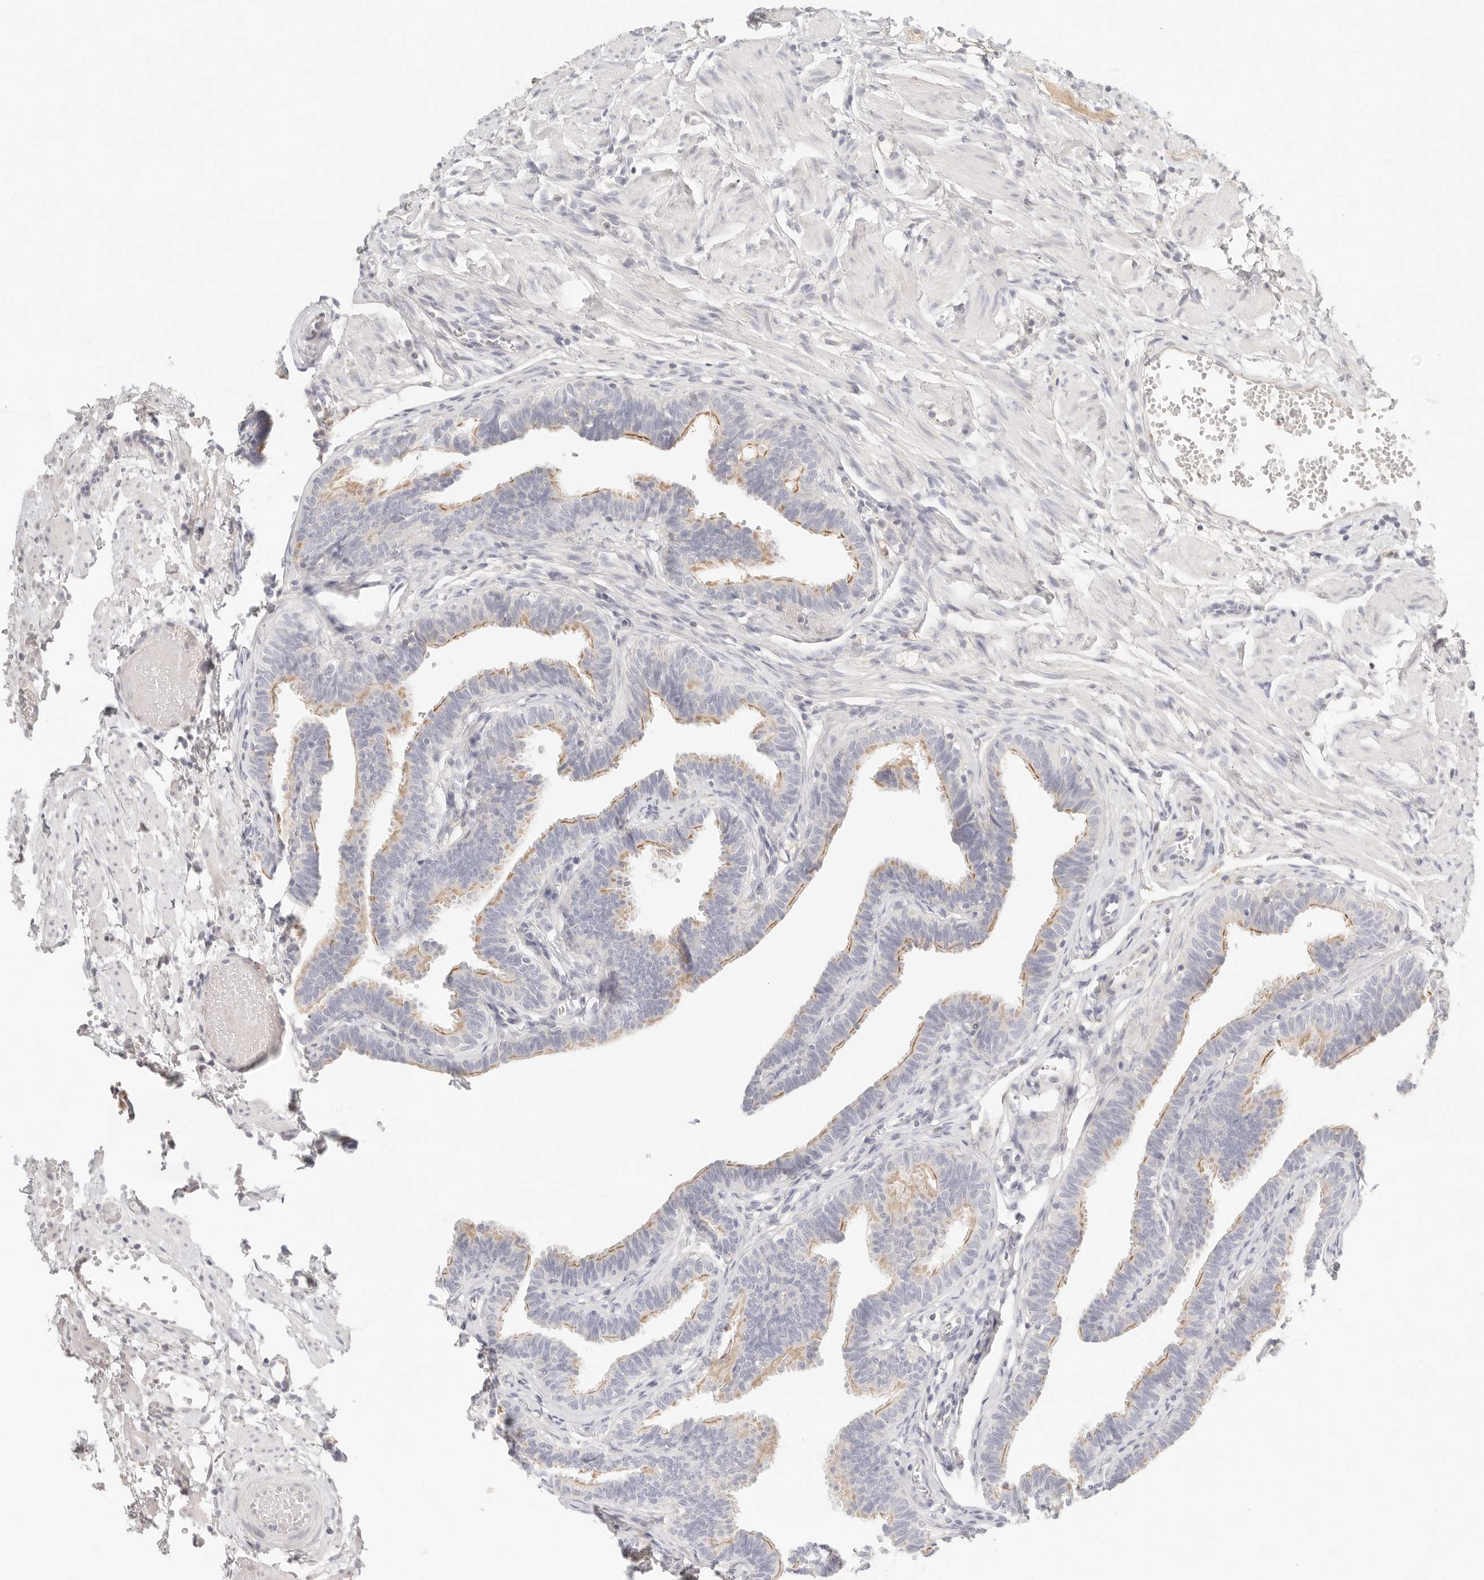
{"staining": {"intensity": "moderate", "quantity": "25%-75%", "location": "cytoplasmic/membranous"}, "tissue": "fallopian tube", "cell_type": "Glandular cells", "image_type": "normal", "snomed": [{"axis": "morphology", "description": "Normal tissue, NOS"}, {"axis": "topography", "description": "Fallopian tube"}, {"axis": "topography", "description": "Ovary"}], "caption": "Immunohistochemical staining of normal fallopian tube exhibits 25%-75% levels of moderate cytoplasmic/membranous protein staining in approximately 25%-75% of glandular cells.", "gene": "CEP120", "patient": {"sex": "female", "age": 23}}